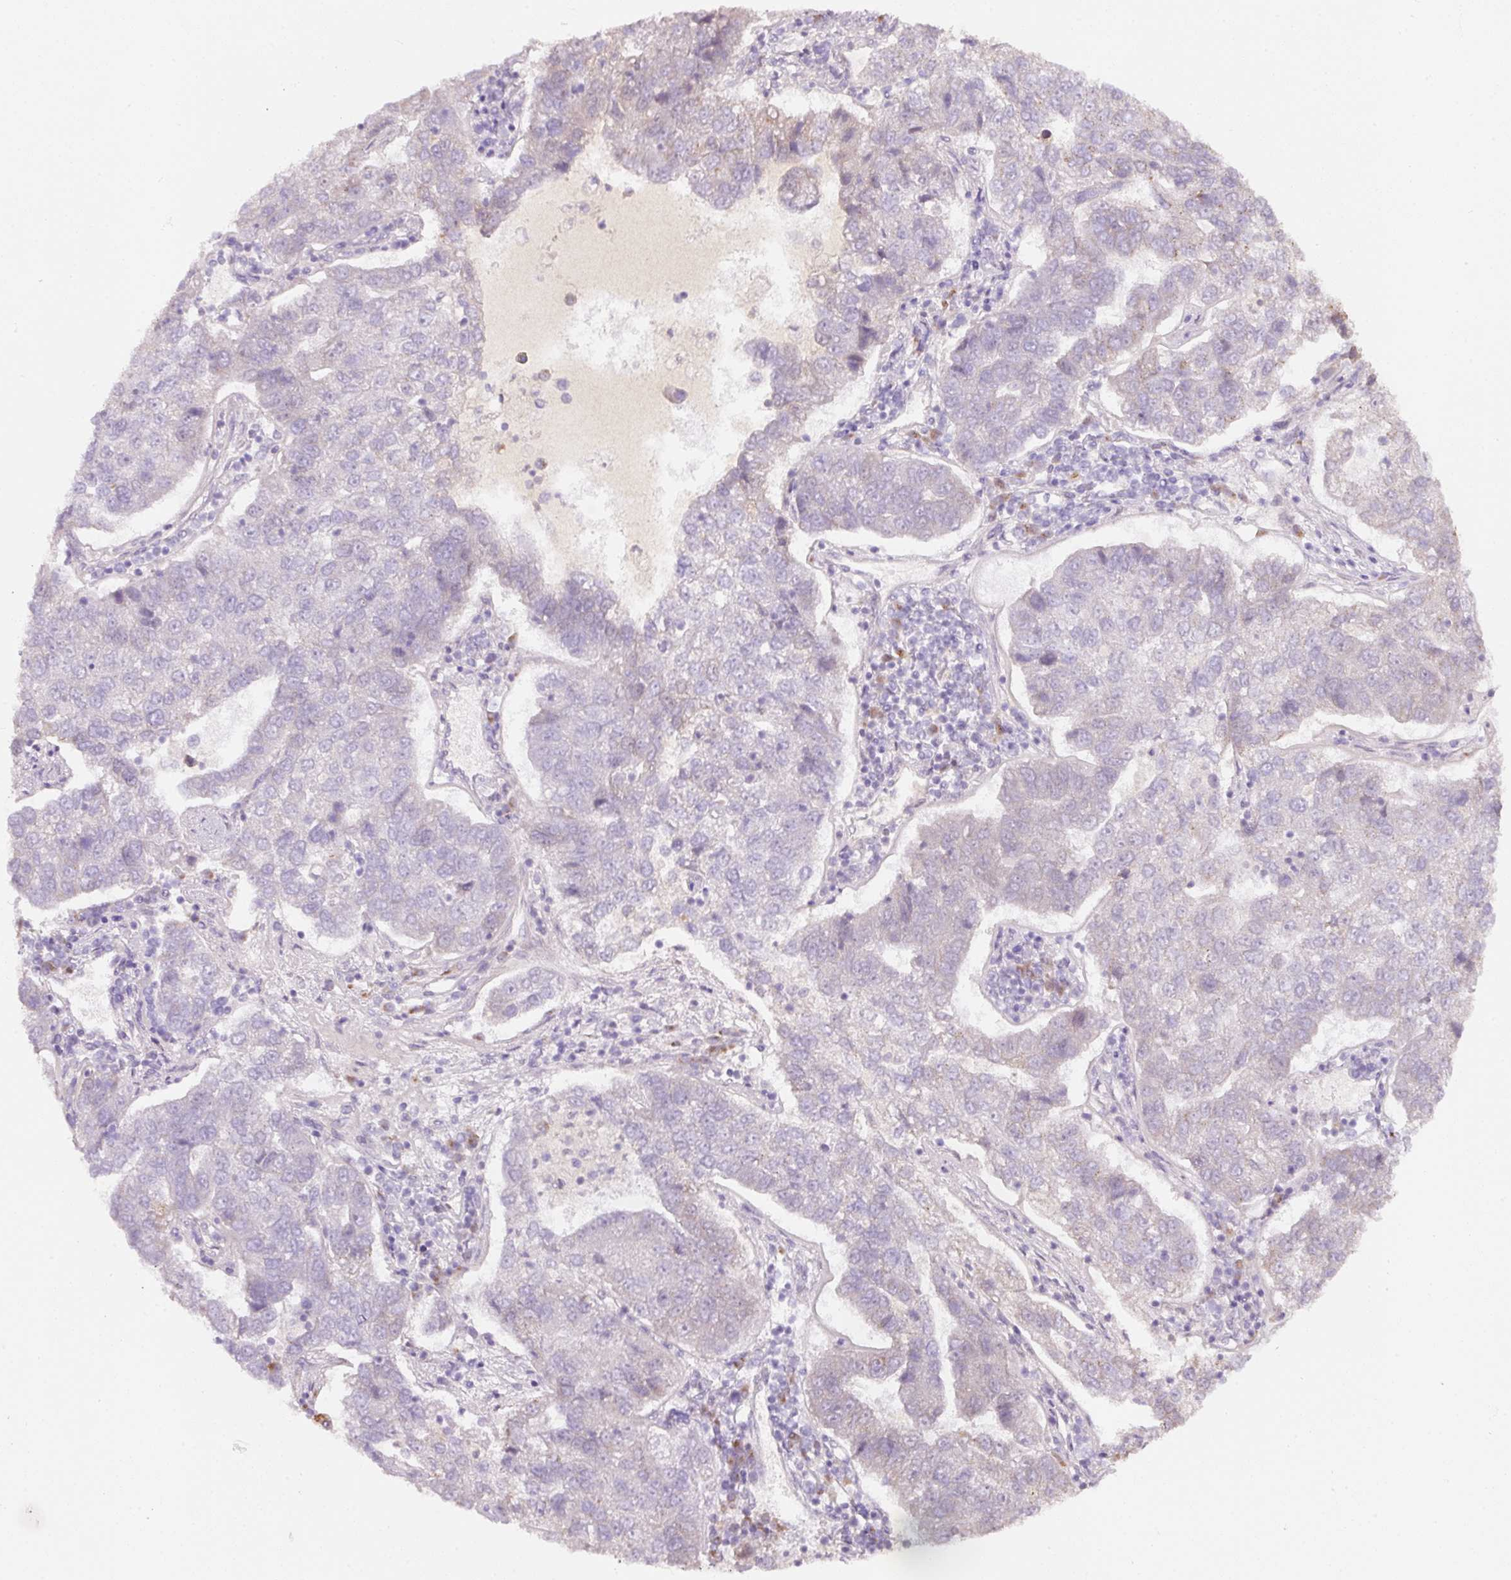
{"staining": {"intensity": "negative", "quantity": "none", "location": "none"}, "tissue": "pancreatic cancer", "cell_type": "Tumor cells", "image_type": "cancer", "snomed": [{"axis": "morphology", "description": "Adenocarcinoma, NOS"}, {"axis": "topography", "description": "Pancreas"}], "caption": "Micrograph shows no protein expression in tumor cells of pancreatic cancer tissue.", "gene": "NBPF11", "patient": {"sex": "female", "age": 61}}